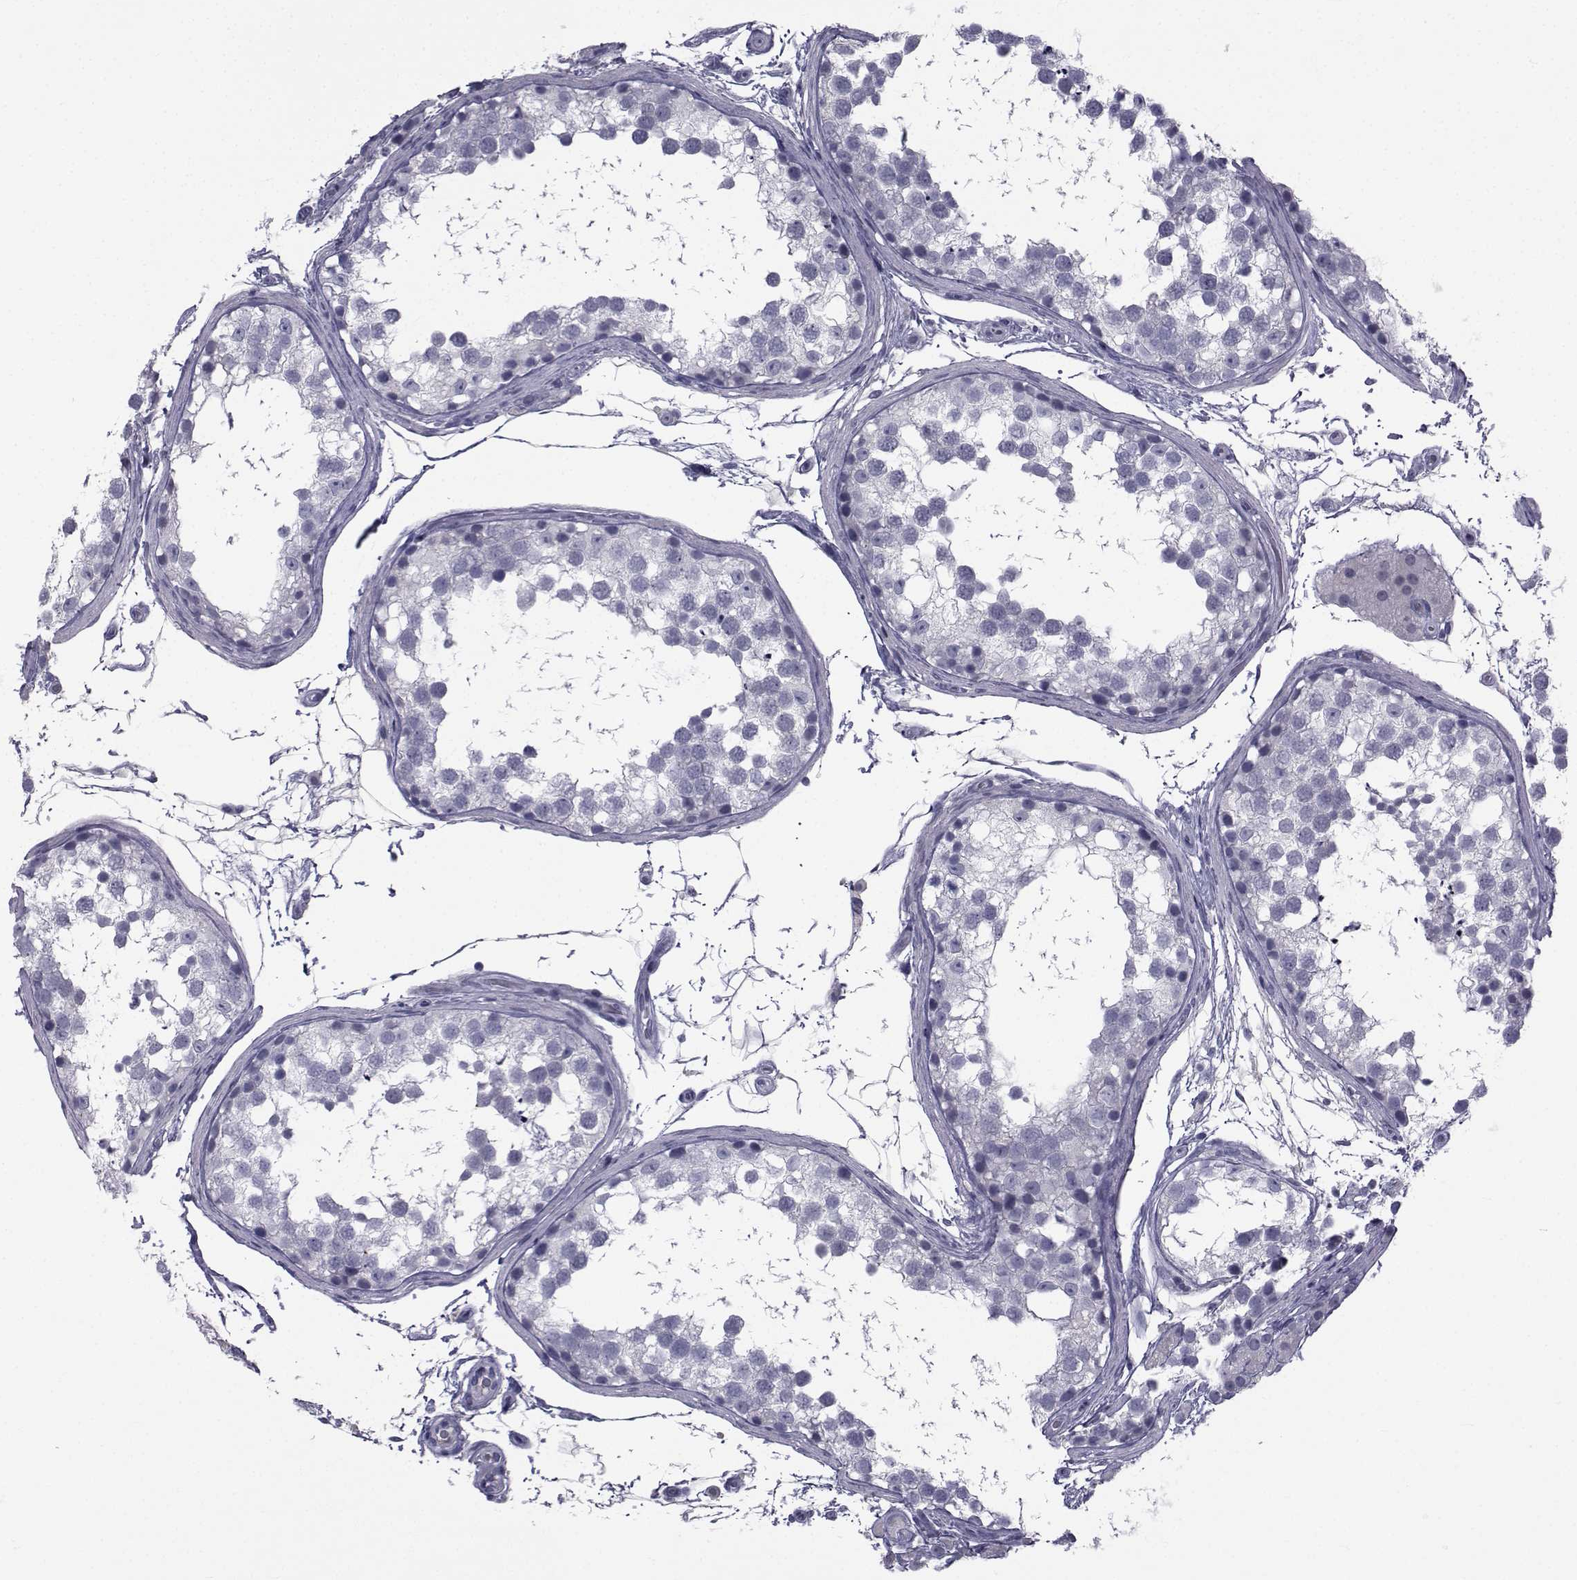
{"staining": {"intensity": "negative", "quantity": "none", "location": "none"}, "tissue": "testis", "cell_type": "Cells in seminiferous ducts", "image_type": "normal", "snomed": [{"axis": "morphology", "description": "Normal tissue, NOS"}, {"axis": "morphology", "description": "Seminoma, NOS"}, {"axis": "topography", "description": "Testis"}], "caption": "This is an immunohistochemistry histopathology image of benign testis. There is no staining in cells in seminiferous ducts.", "gene": "PAX2", "patient": {"sex": "male", "age": 65}}